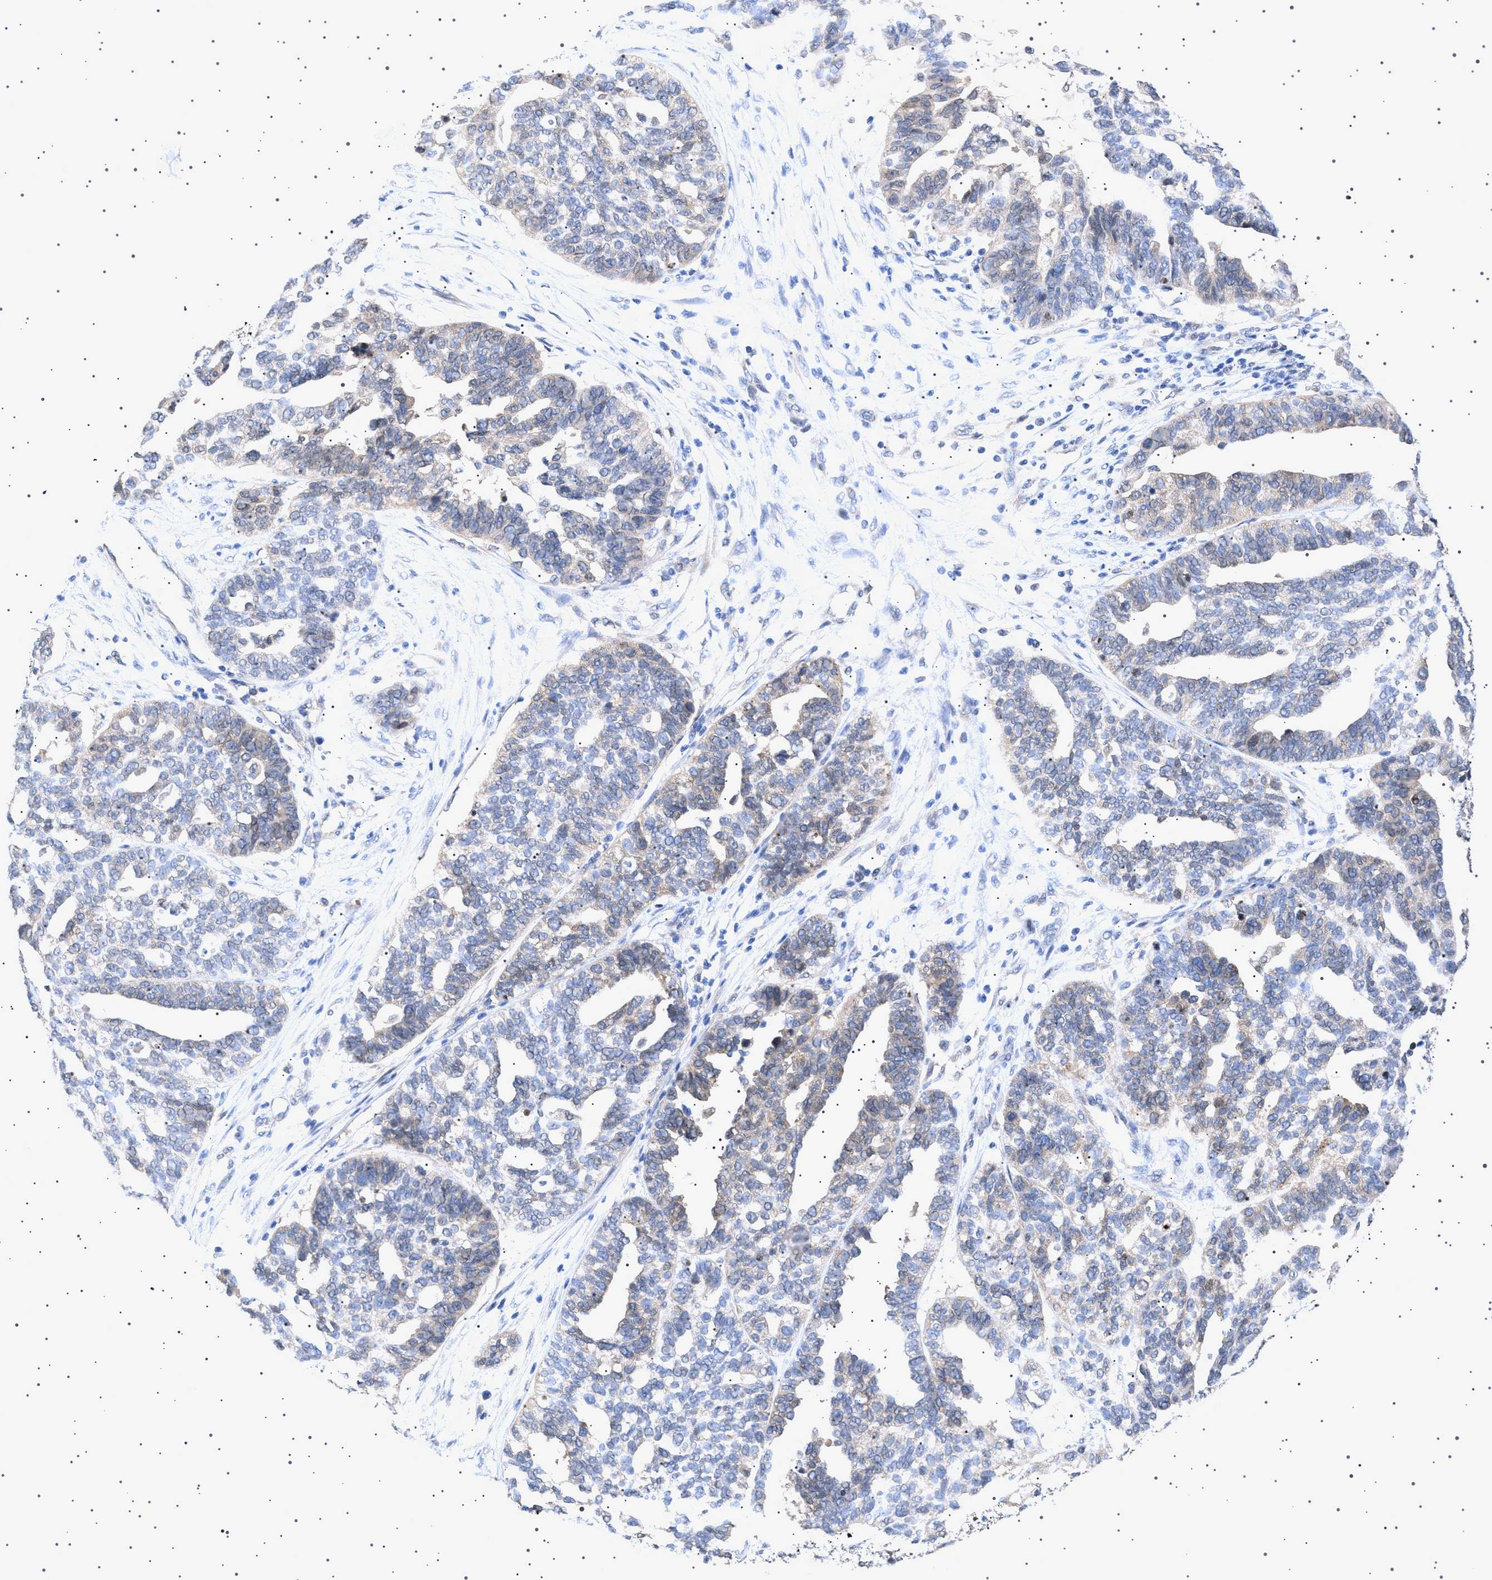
{"staining": {"intensity": "weak", "quantity": "<25%", "location": "cytoplasmic/membranous"}, "tissue": "ovarian cancer", "cell_type": "Tumor cells", "image_type": "cancer", "snomed": [{"axis": "morphology", "description": "Cystadenocarcinoma, serous, NOS"}, {"axis": "topography", "description": "Ovary"}], "caption": "Ovarian cancer was stained to show a protein in brown. There is no significant positivity in tumor cells.", "gene": "NUP93", "patient": {"sex": "female", "age": 59}}